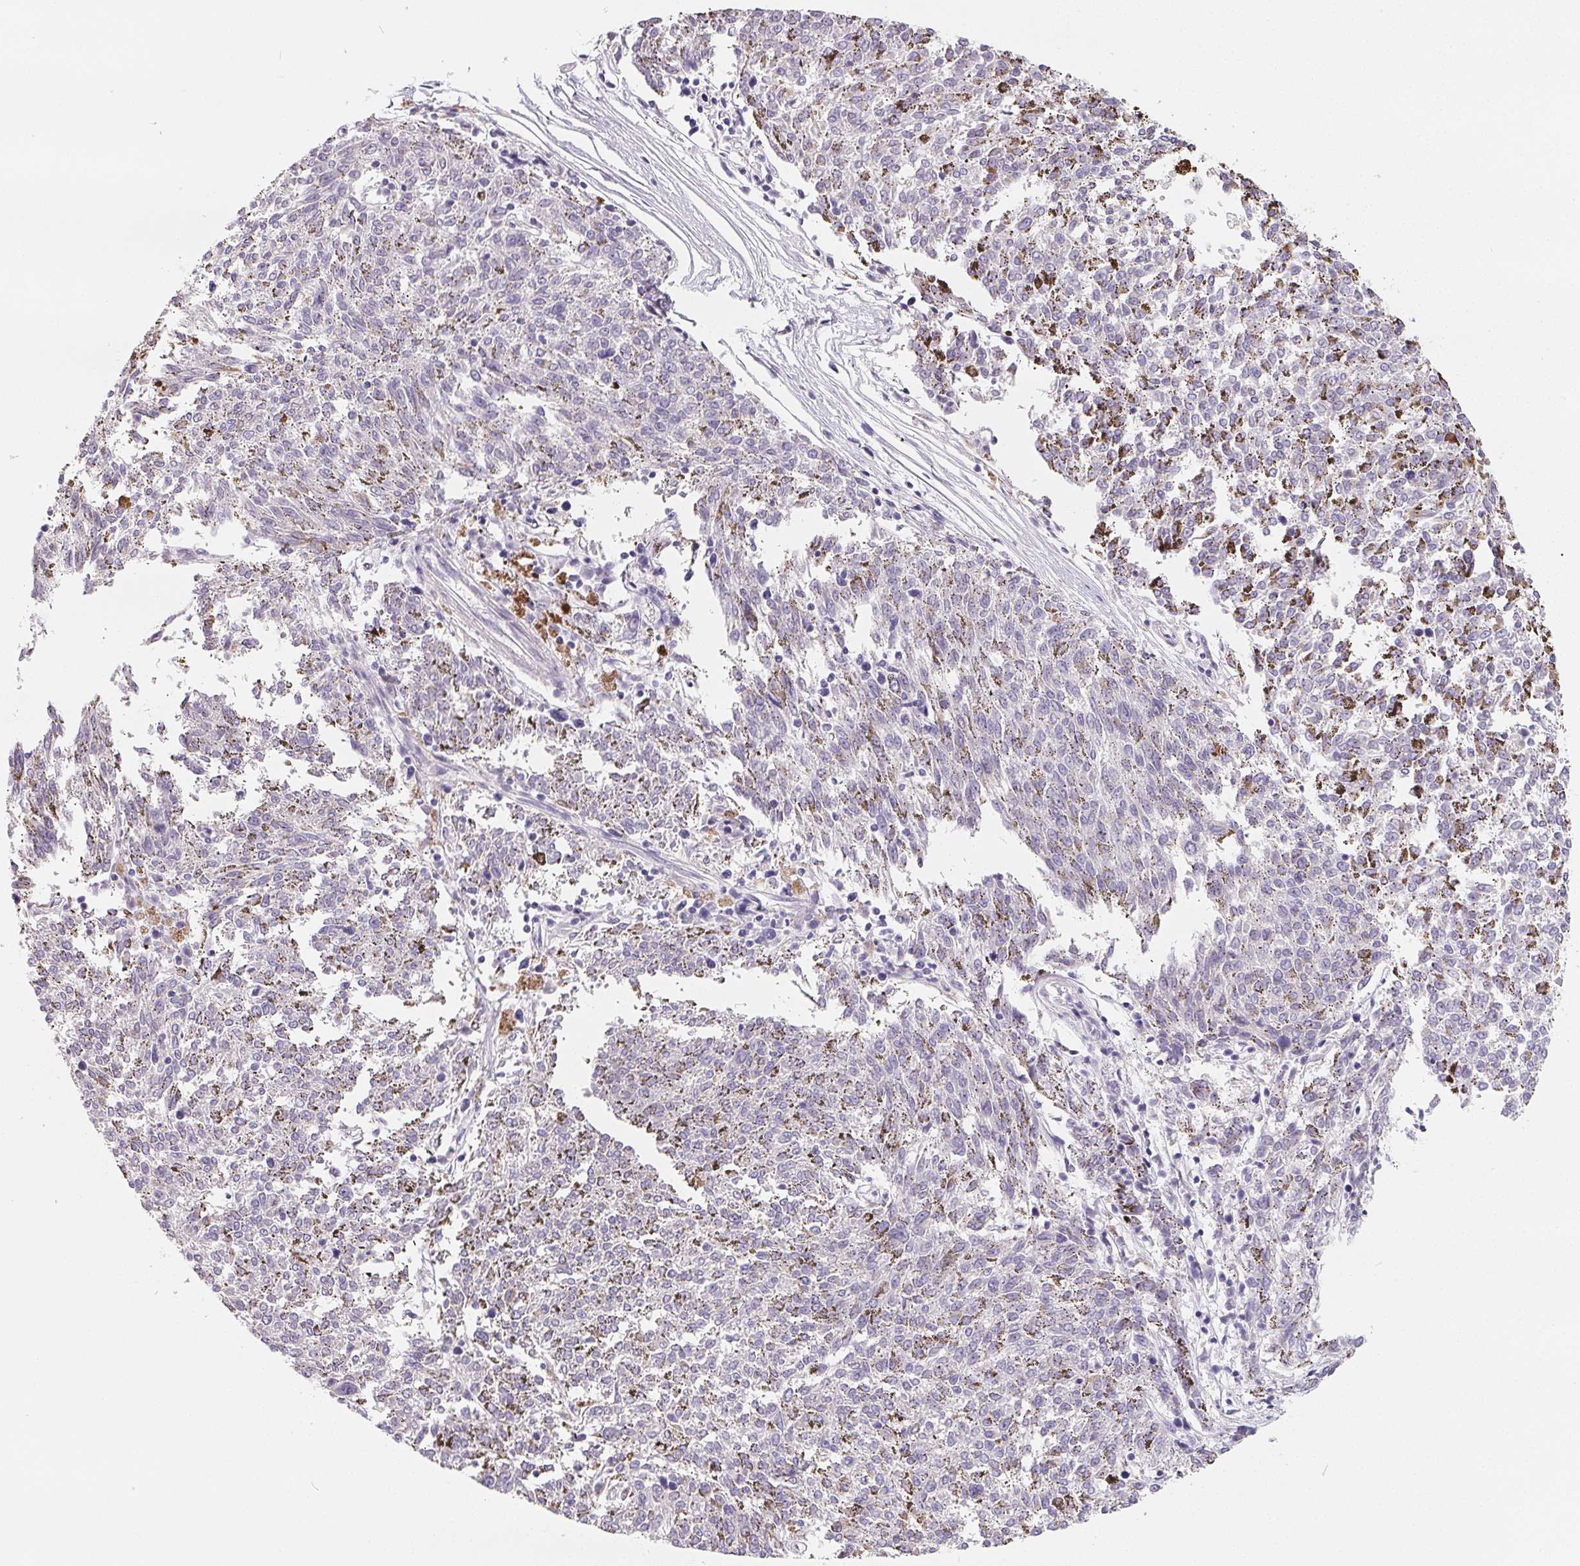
{"staining": {"intensity": "negative", "quantity": "none", "location": "none"}, "tissue": "melanoma", "cell_type": "Tumor cells", "image_type": "cancer", "snomed": [{"axis": "morphology", "description": "Malignant melanoma, NOS"}, {"axis": "topography", "description": "Skin"}], "caption": "Immunohistochemical staining of human malignant melanoma displays no significant expression in tumor cells.", "gene": "FDX1", "patient": {"sex": "female", "age": 72}}